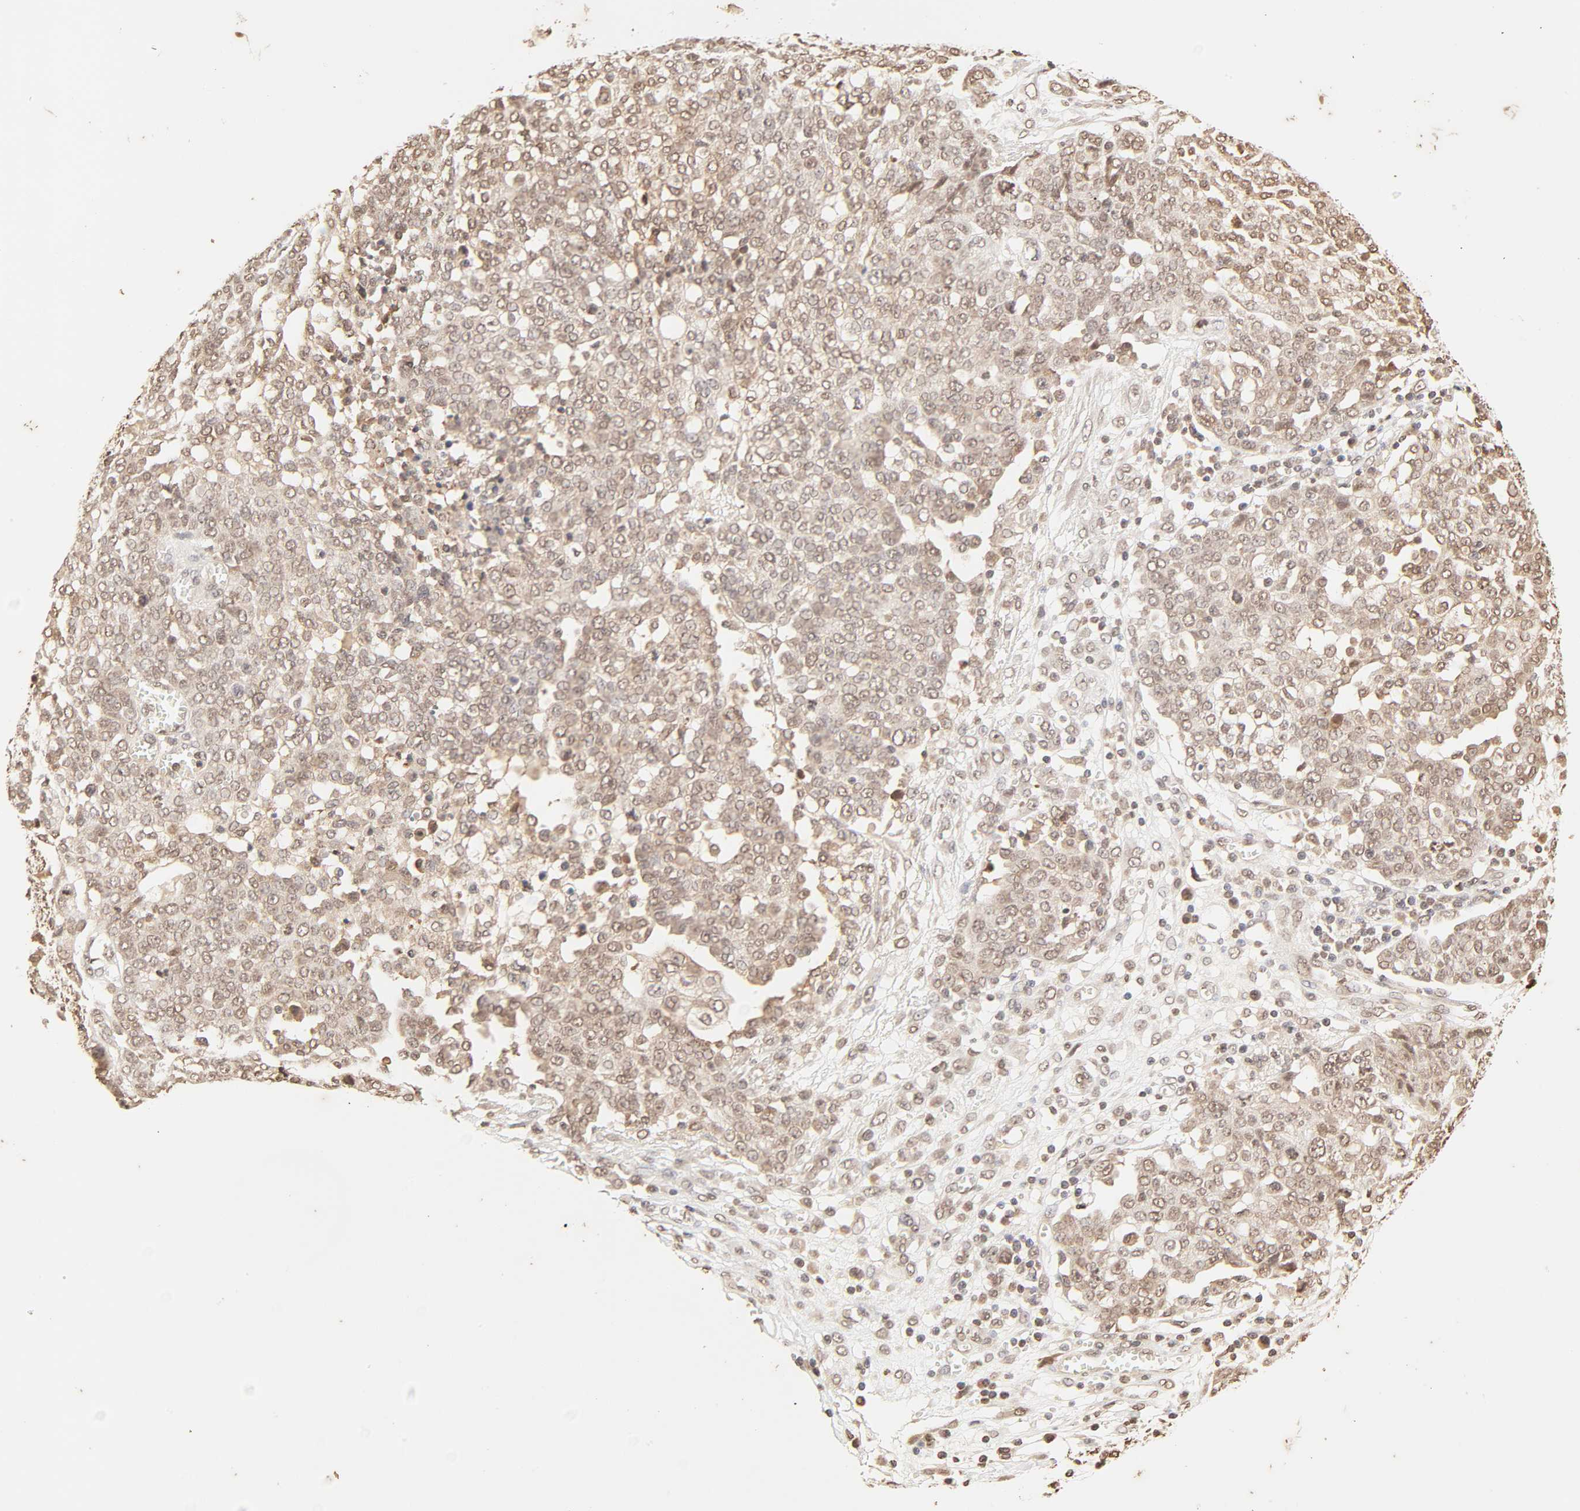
{"staining": {"intensity": "moderate", "quantity": ">75%", "location": "cytoplasmic/membranous,nuclear"}, "tissue": "ovarian cancer", "cell_type": "Tumor cells", "image_type": "cancer", "snomed": [{"axis": "morphology", "description": "Cystadenocarcinoma, serous, NOS"}, {"axis": "topography", "description": "Soft tissue"}, {"axis": "topography", "description": "Ovary"}], "caption": "IHC staining of serous cystadenocarcinoma (ovarian), which exhibits medium levels of moderate cytoplasmic/membranous and nuclear positivity in about >75% of tumor cells indicating moderate cytoplasmic/membranous and nuclear protein expression. The staining was performed using DAB (3,3'-diaminobenzidine) (brown) for protein detection and nuclei were counterstained in hematoxylin (blue).", "gene": "TBL1X", "patient": {"sex": "female", "age": 57}}